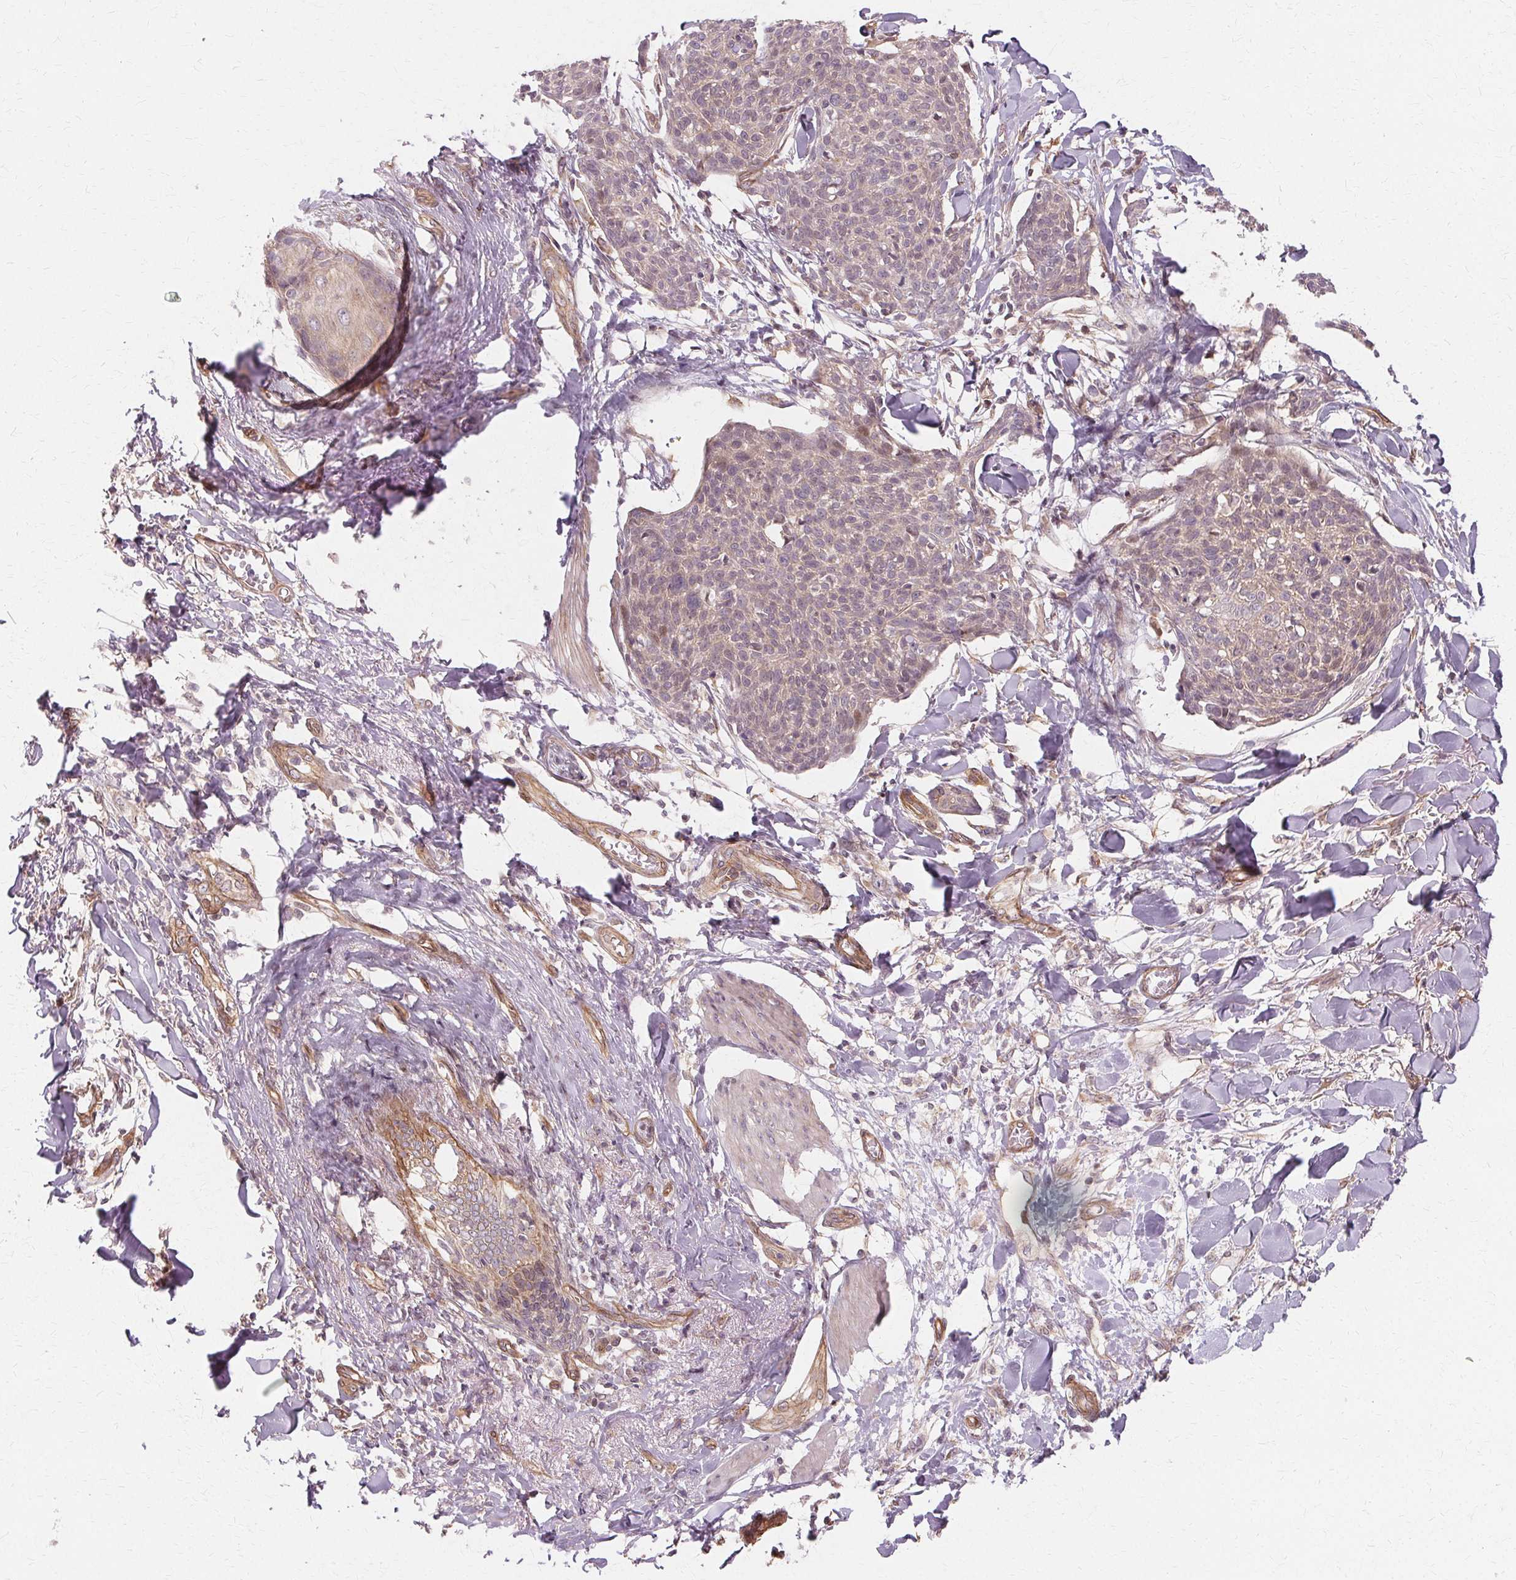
{"staining": {"intensity": "negative", "quantity": "none", "location": "none"}, "tissue": "skin cancer", "cell_type": "Tumor cells", "image_type": "cancer", "snomed": [{"axis": "morphology", "description": "Squamous cell carcinoma, NOS"}, {"axis": "topography", "description": "Skin"}, {"axis": "topography", "description": "Vulva"}], "caption": "High power microscopy micrograph of an IHC photomicrograph of skin cancer (squamous cell carcinoma), revealing no significant positivity in tumor cells. Brightfield microscopy of immunohistochemistry (IHC) stained with DAB (brown) and hematoxylin (blue), captured at high magnification.", "gene": "USP8", "patient": {"sex": "female", "age": 75}}